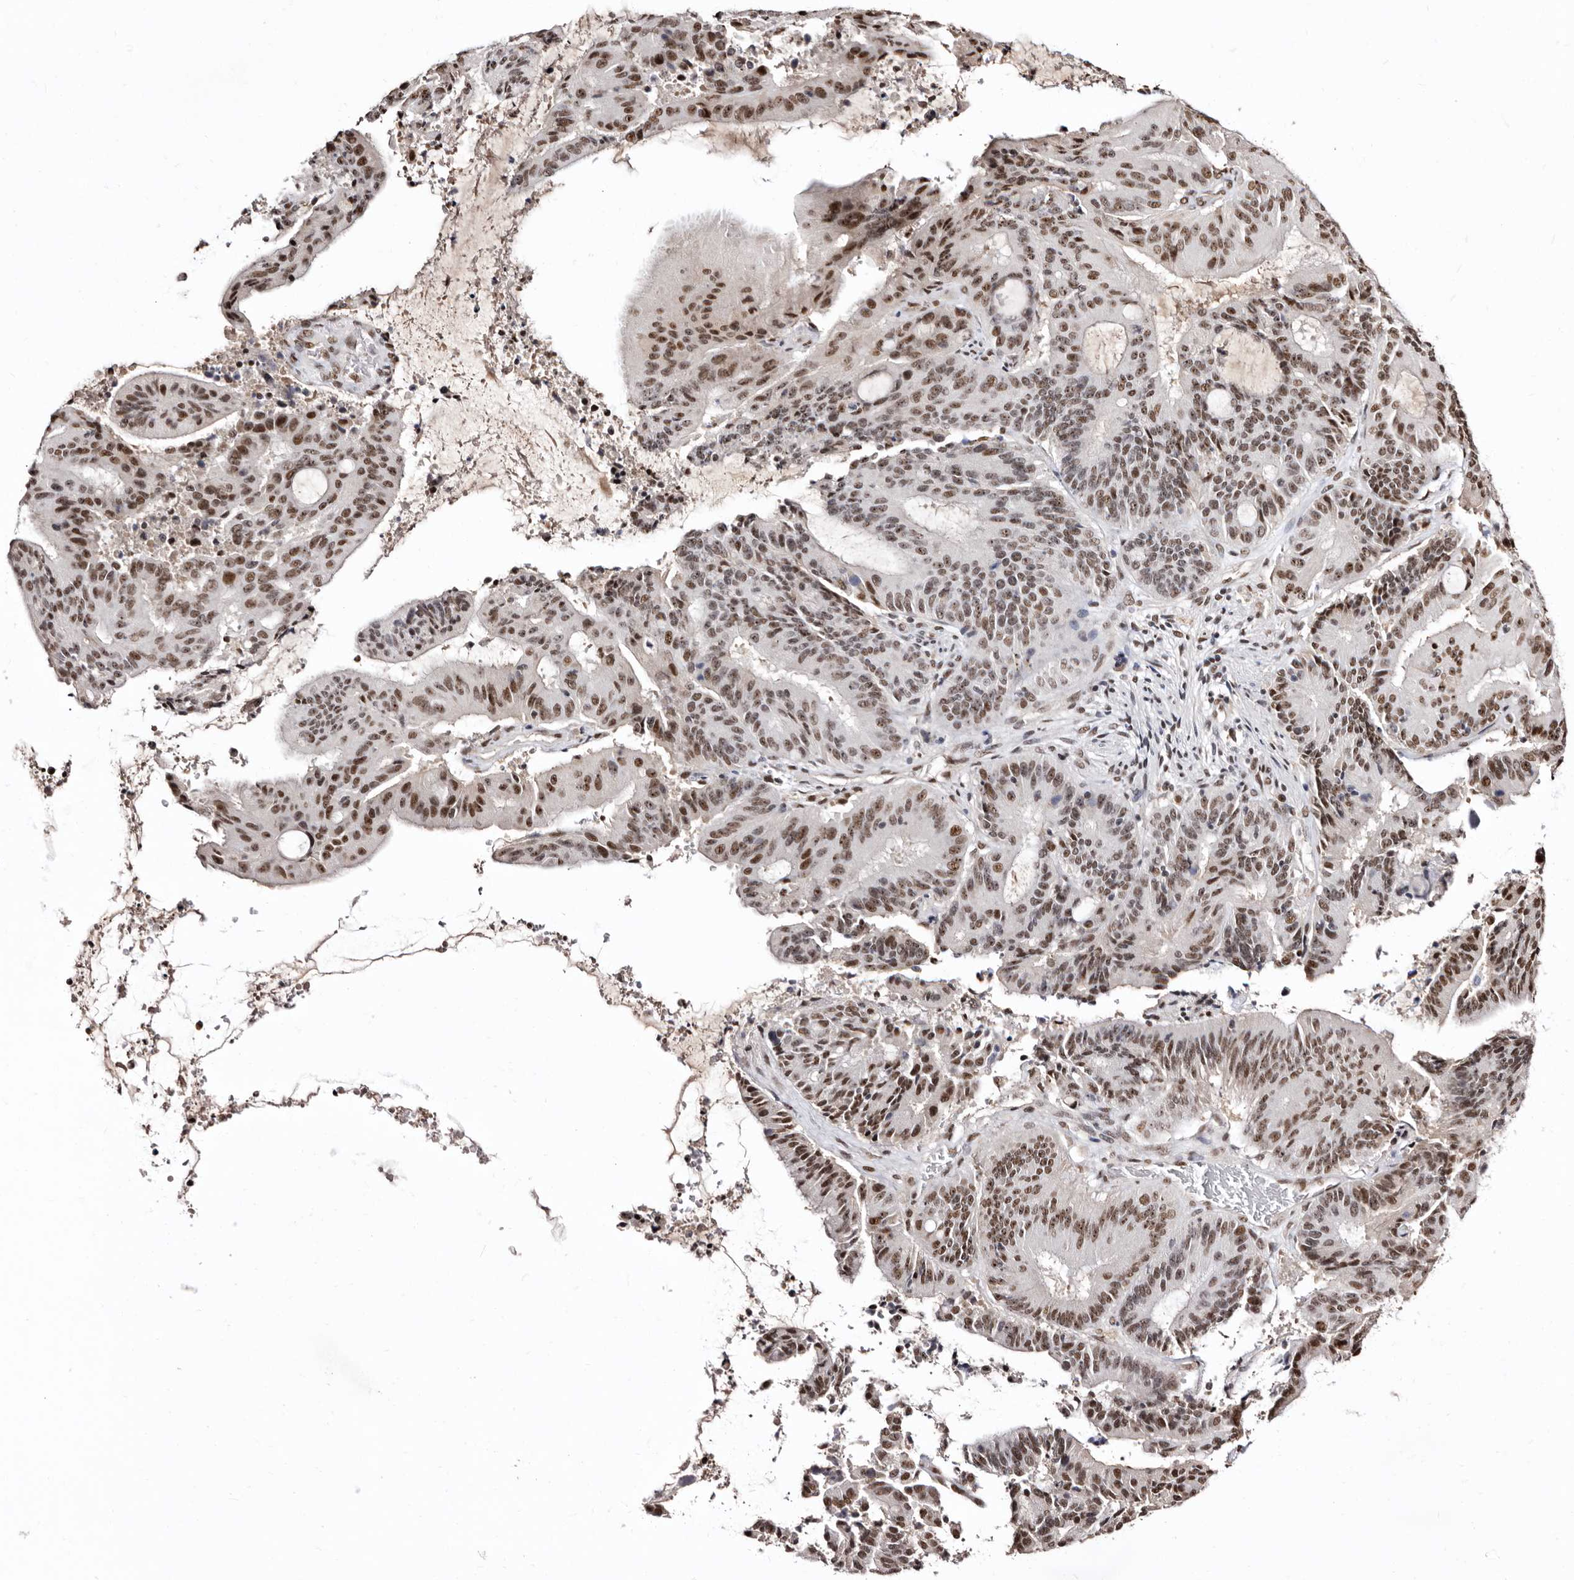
{"staining": {"intensity": "moderate", "quantity": ">75%", "location": "nuclear"}, "tissue": "liver cancer", "cell_type": "Tumor cells", "image_type": "cancer", "snomed": [{"axis": "morphology", "description": "Normal tissue, NOS"}, {"axis": "morphology", "description": "Cholangiocarcinoma"}, {"axis": "topography", "description": "Liver"}, {"axis": "topography", "description": "Peripheral nerve tissue"}], "caption": "This is a photomicrograph of IHC staining of liver cholangiocarcinoma, which shows moderate positivity in the nuclear of tumor cells.", "gene": "ANAPC11", "patient": {"sex": "female", "age": 73}}